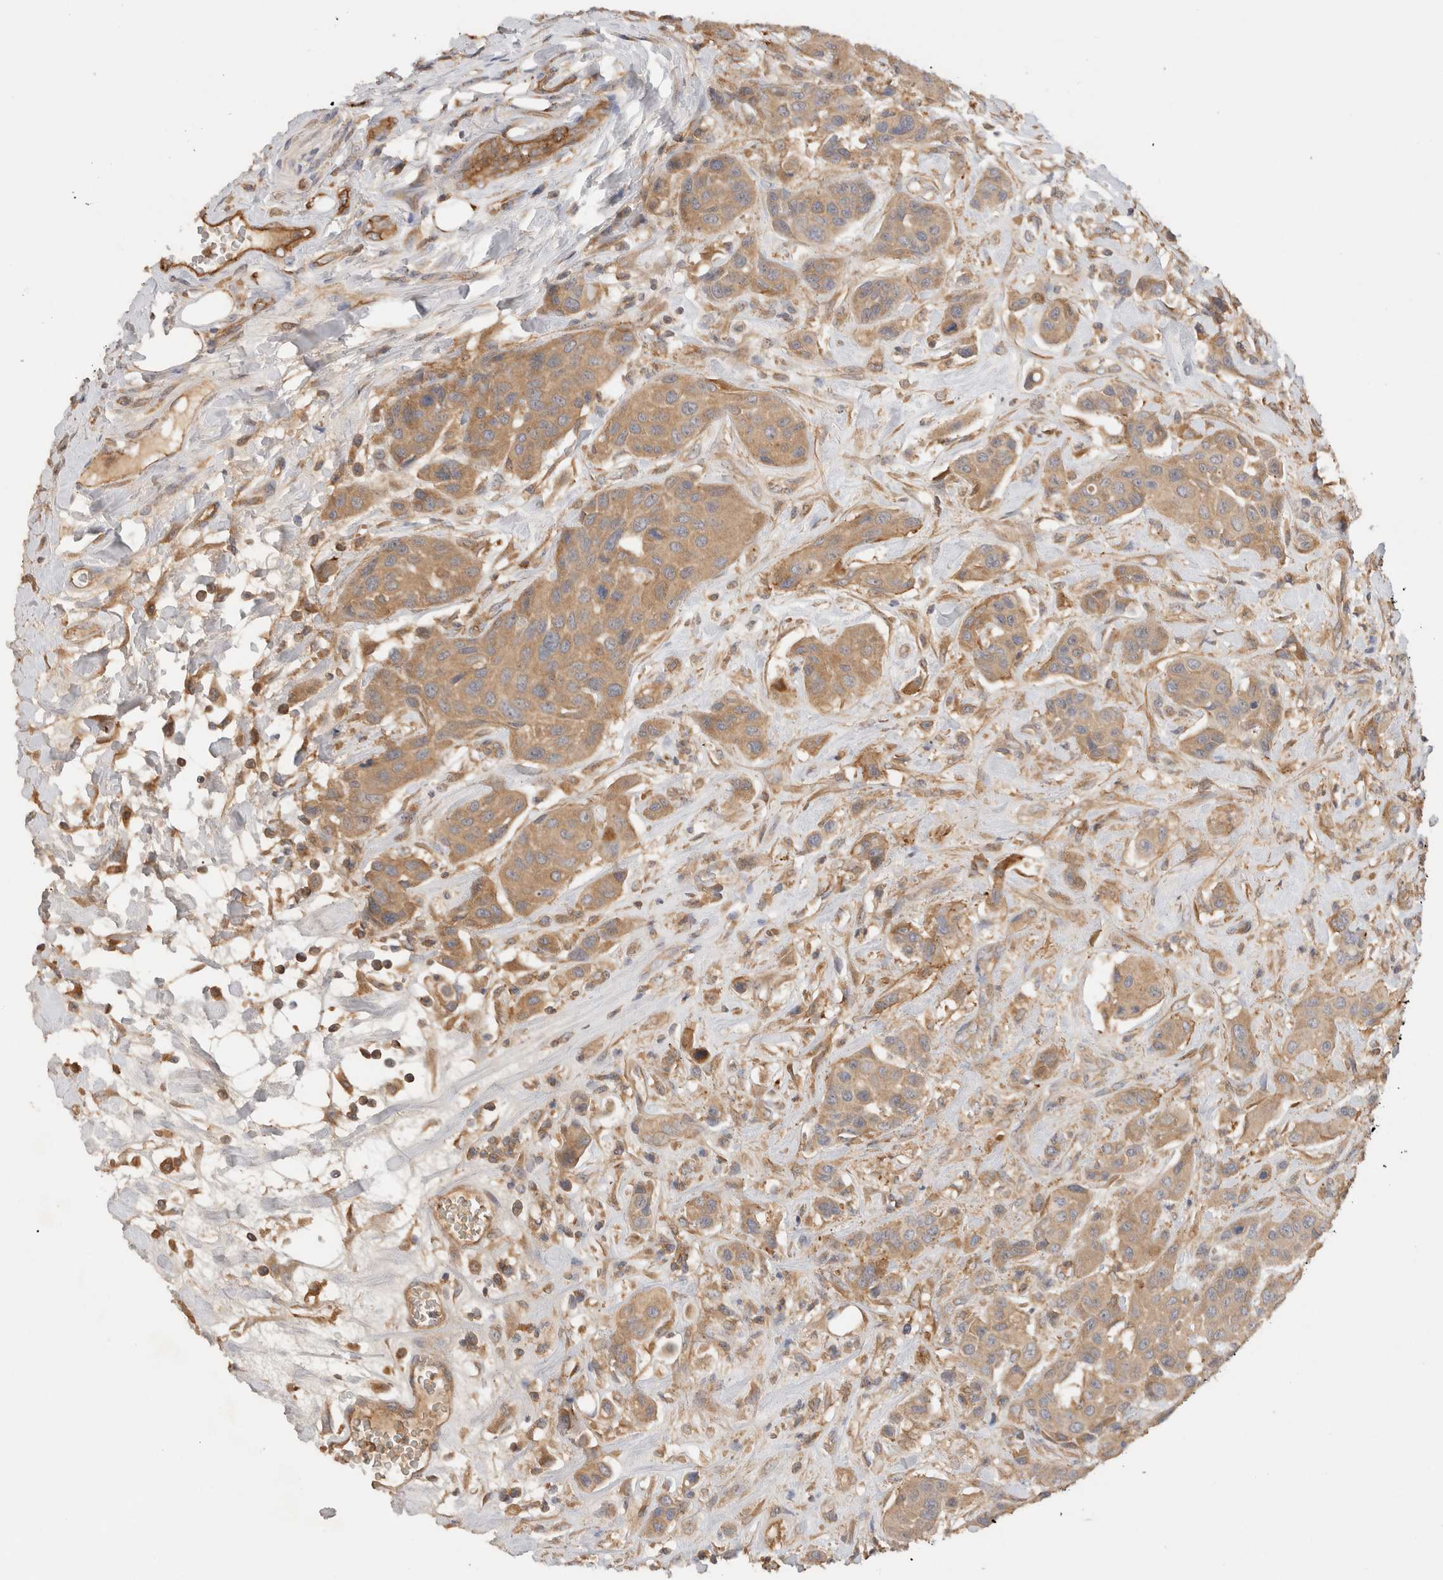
{"staining": {"intensity": "moderate", "quantity": ">75%", "location": "cytoplasmic/membranous"}, "tissue": "urothelial cancer", "cell_type": "Tumor cells", "image_type": "cancer", "snomed": [{"axis": "morphology", "description": "Urothelial carcinoma, High grade"}, {"axis": "topography", "description": "Urinary bladder"}], "caption": "The image reveals a brown stain indicating the presence of a protein in the cytoplasmic/membranous of tumor cells in urothelial cancer.", "gene": "SGK3", "patient": {"sex": "male", "age": 50}}